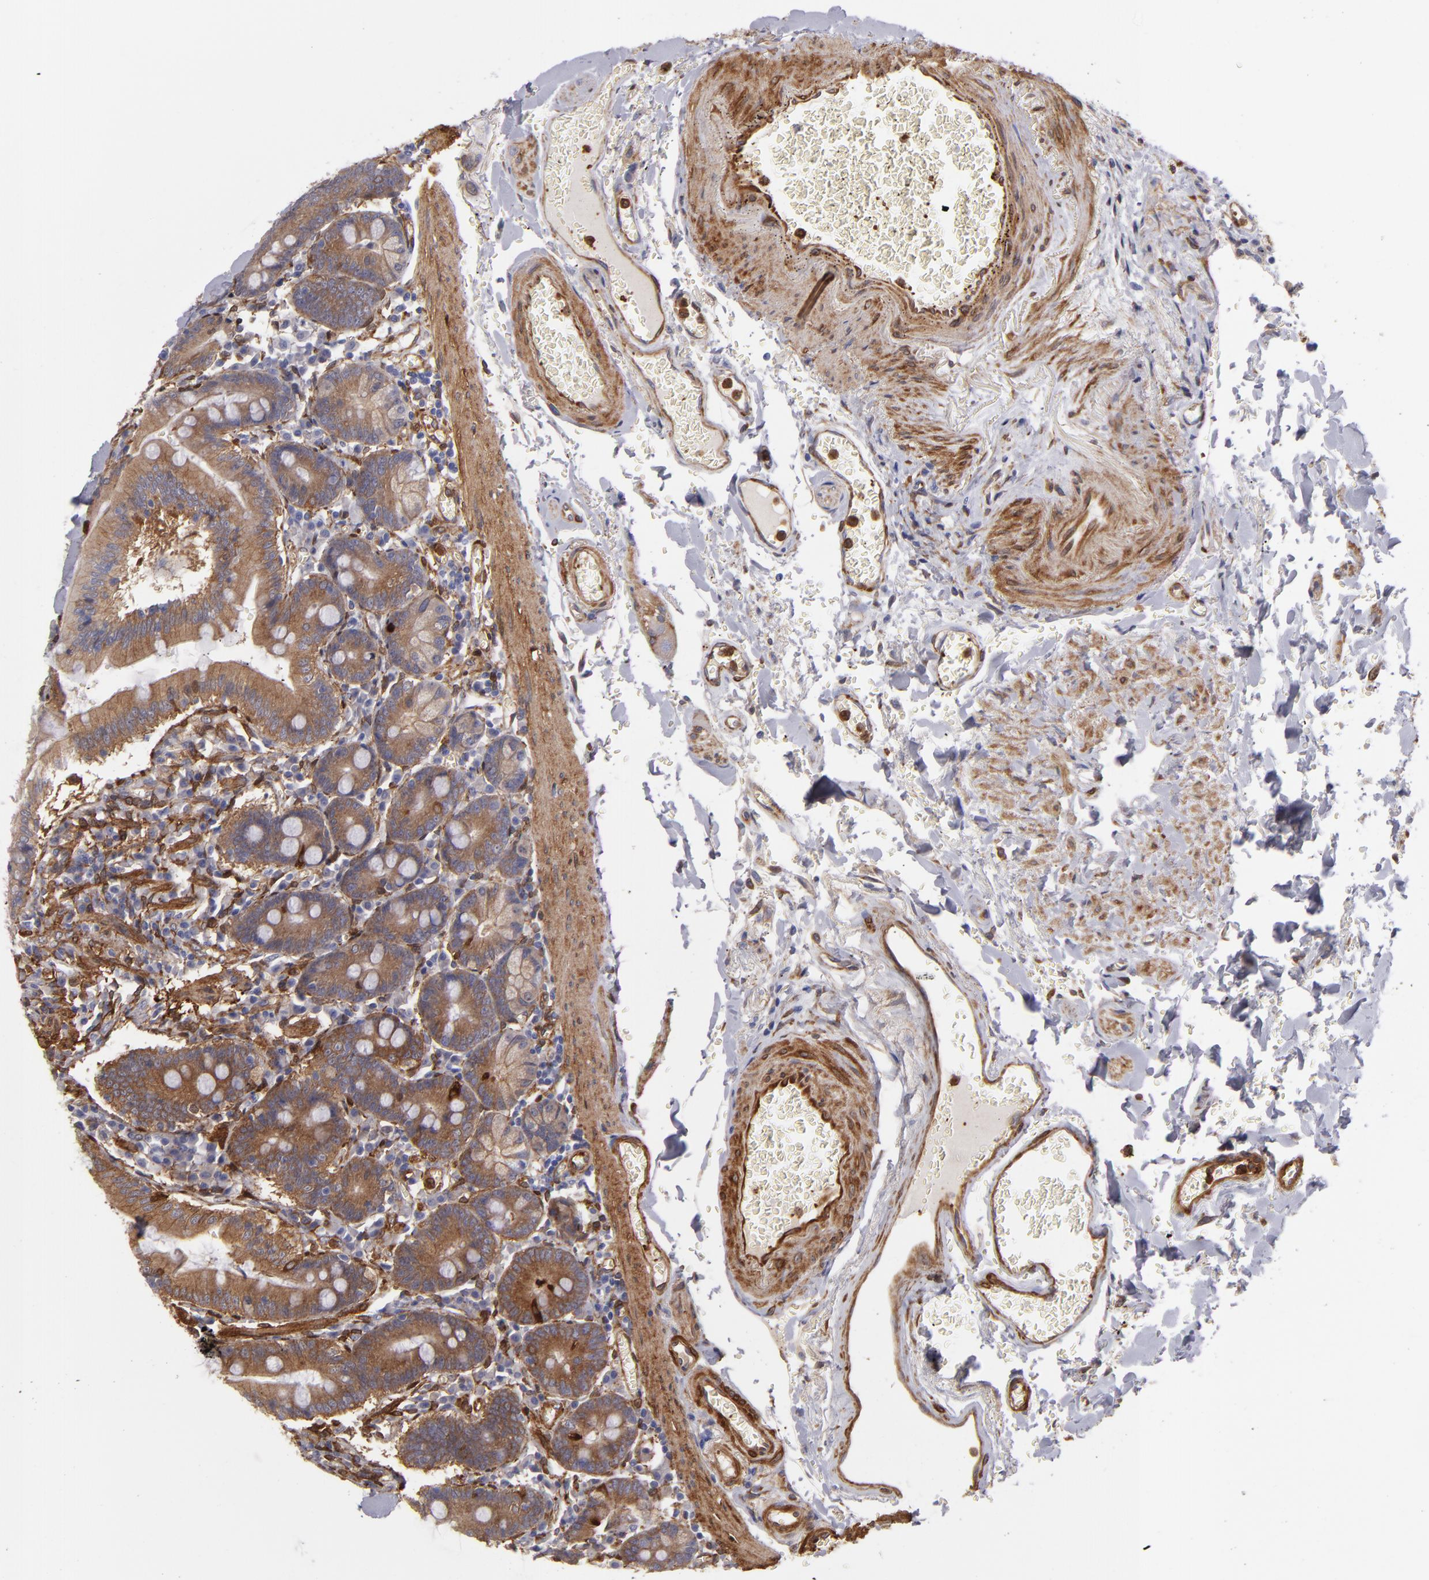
{"staining": {"intensity": "moderate", "quantity": ">75%", "location": "cytoplasmic/membranous"}, "tissue": "small intestine", "cell_type": "Glandular cells", "image_type": "normal", "snomed": [{"axis": "morphology", "description": "Normal tissue, NOS"}, {"axis": "topography", "description": "Small intestine"}], "caption": "An image of human small intestine stained for a protein reveals moderate cytoplasmic/membranous brown staining in glandular cells. (DAB (3,3'-diaminobenzidine) = brown stain, brightfield microscopy at high magnification).", "gene": "VCL", "patient": {"sex": "male", "age": 71}}